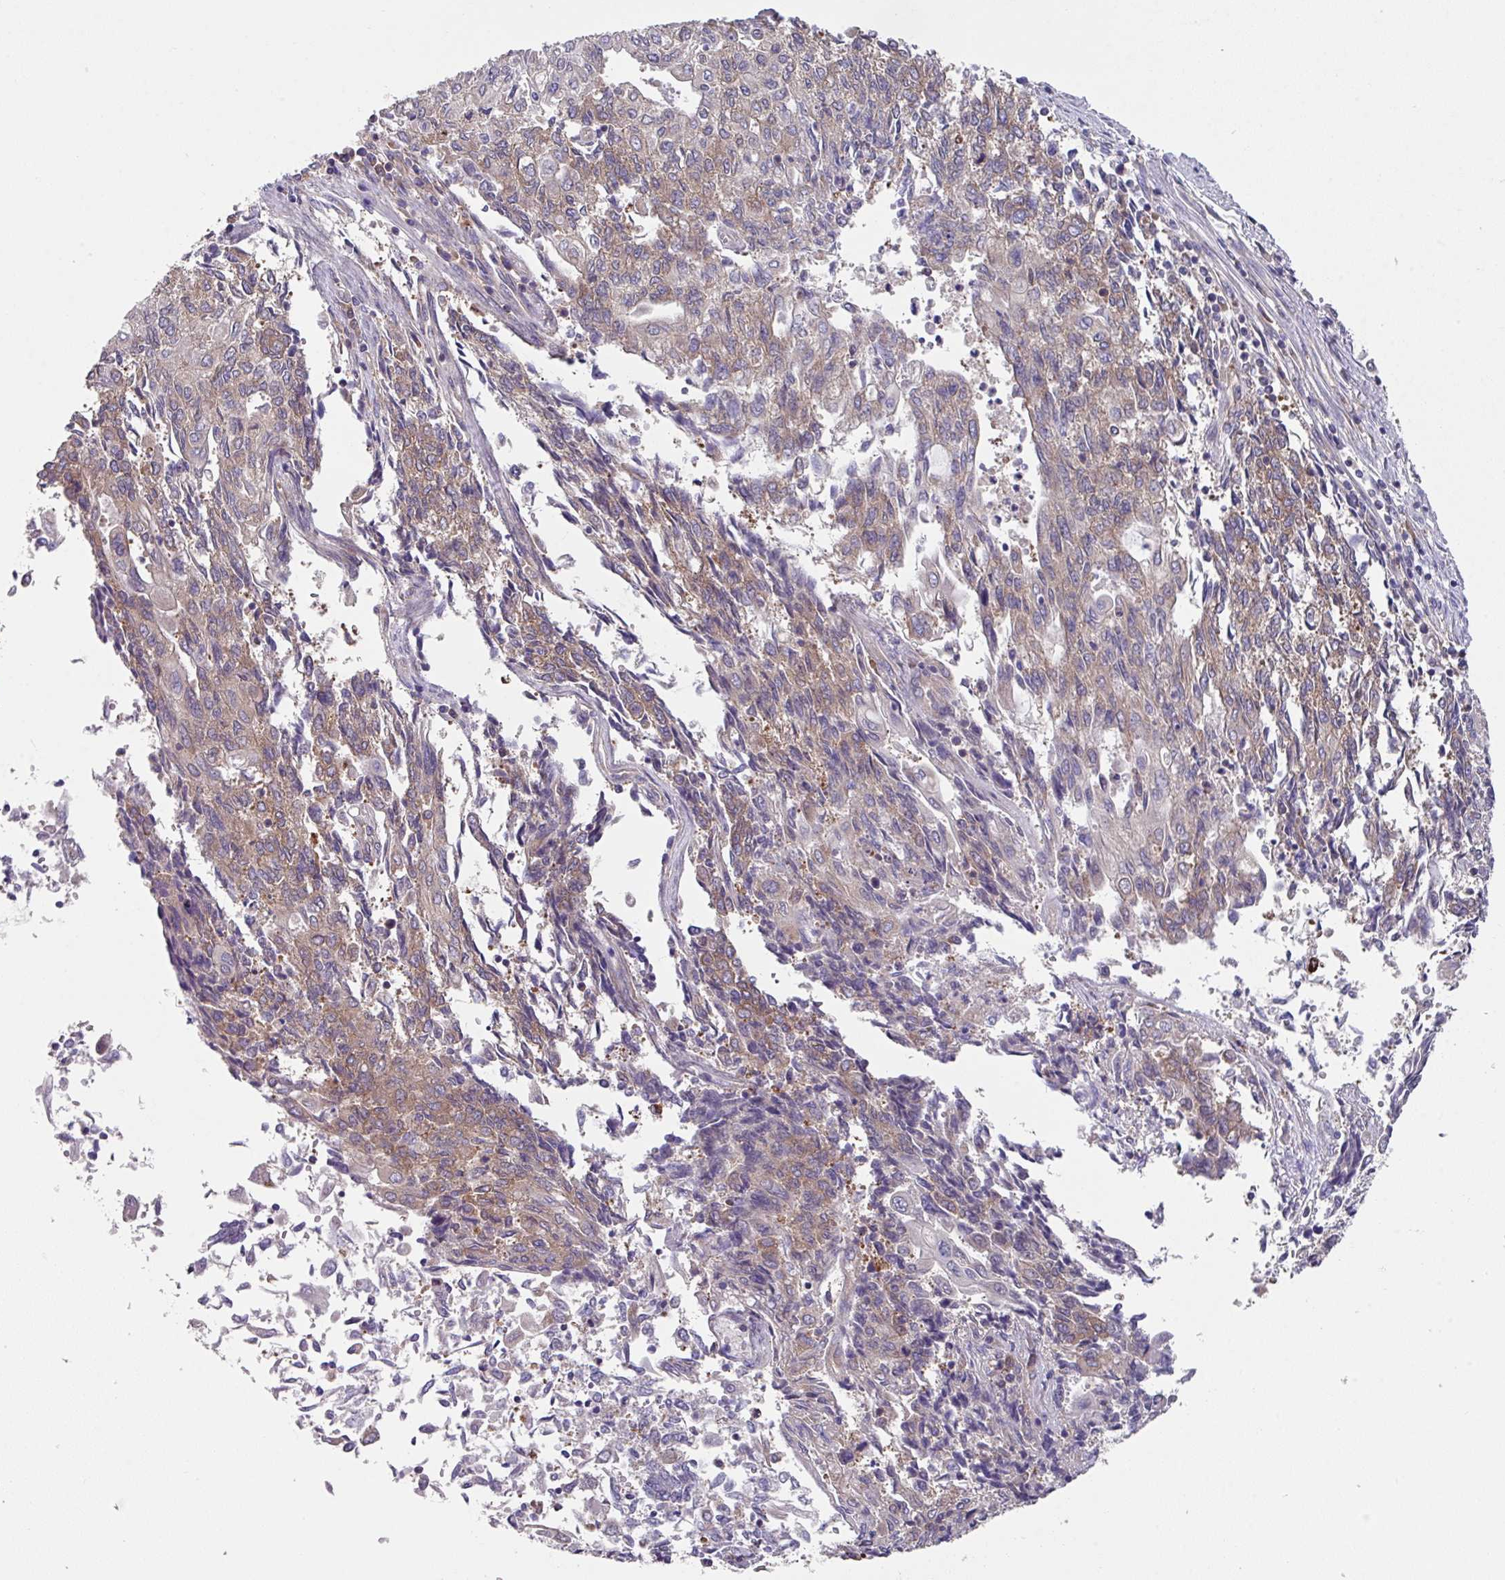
{"staining": {"intensity": "weak", "quantity": "25%-75%", "location": "cytoplasmic/membranous"}, "tissue": "endometrial cancer", "cell_type": "Tumor cells", "image_type": "cancer", "snomed": [{"axis": "morphology", "description": "Adenocarcinoma, NOS"}, {"axis": "topography", "description": "Endometrium"}], "caption": "Protein analysis of endometrial cancer tissue demonstrates weak cytoplasmic/membranous expression in about 25%-75% of tumor cells.", "gene": "EIF4B", "patient": {"sex": "female", "age": 54}}